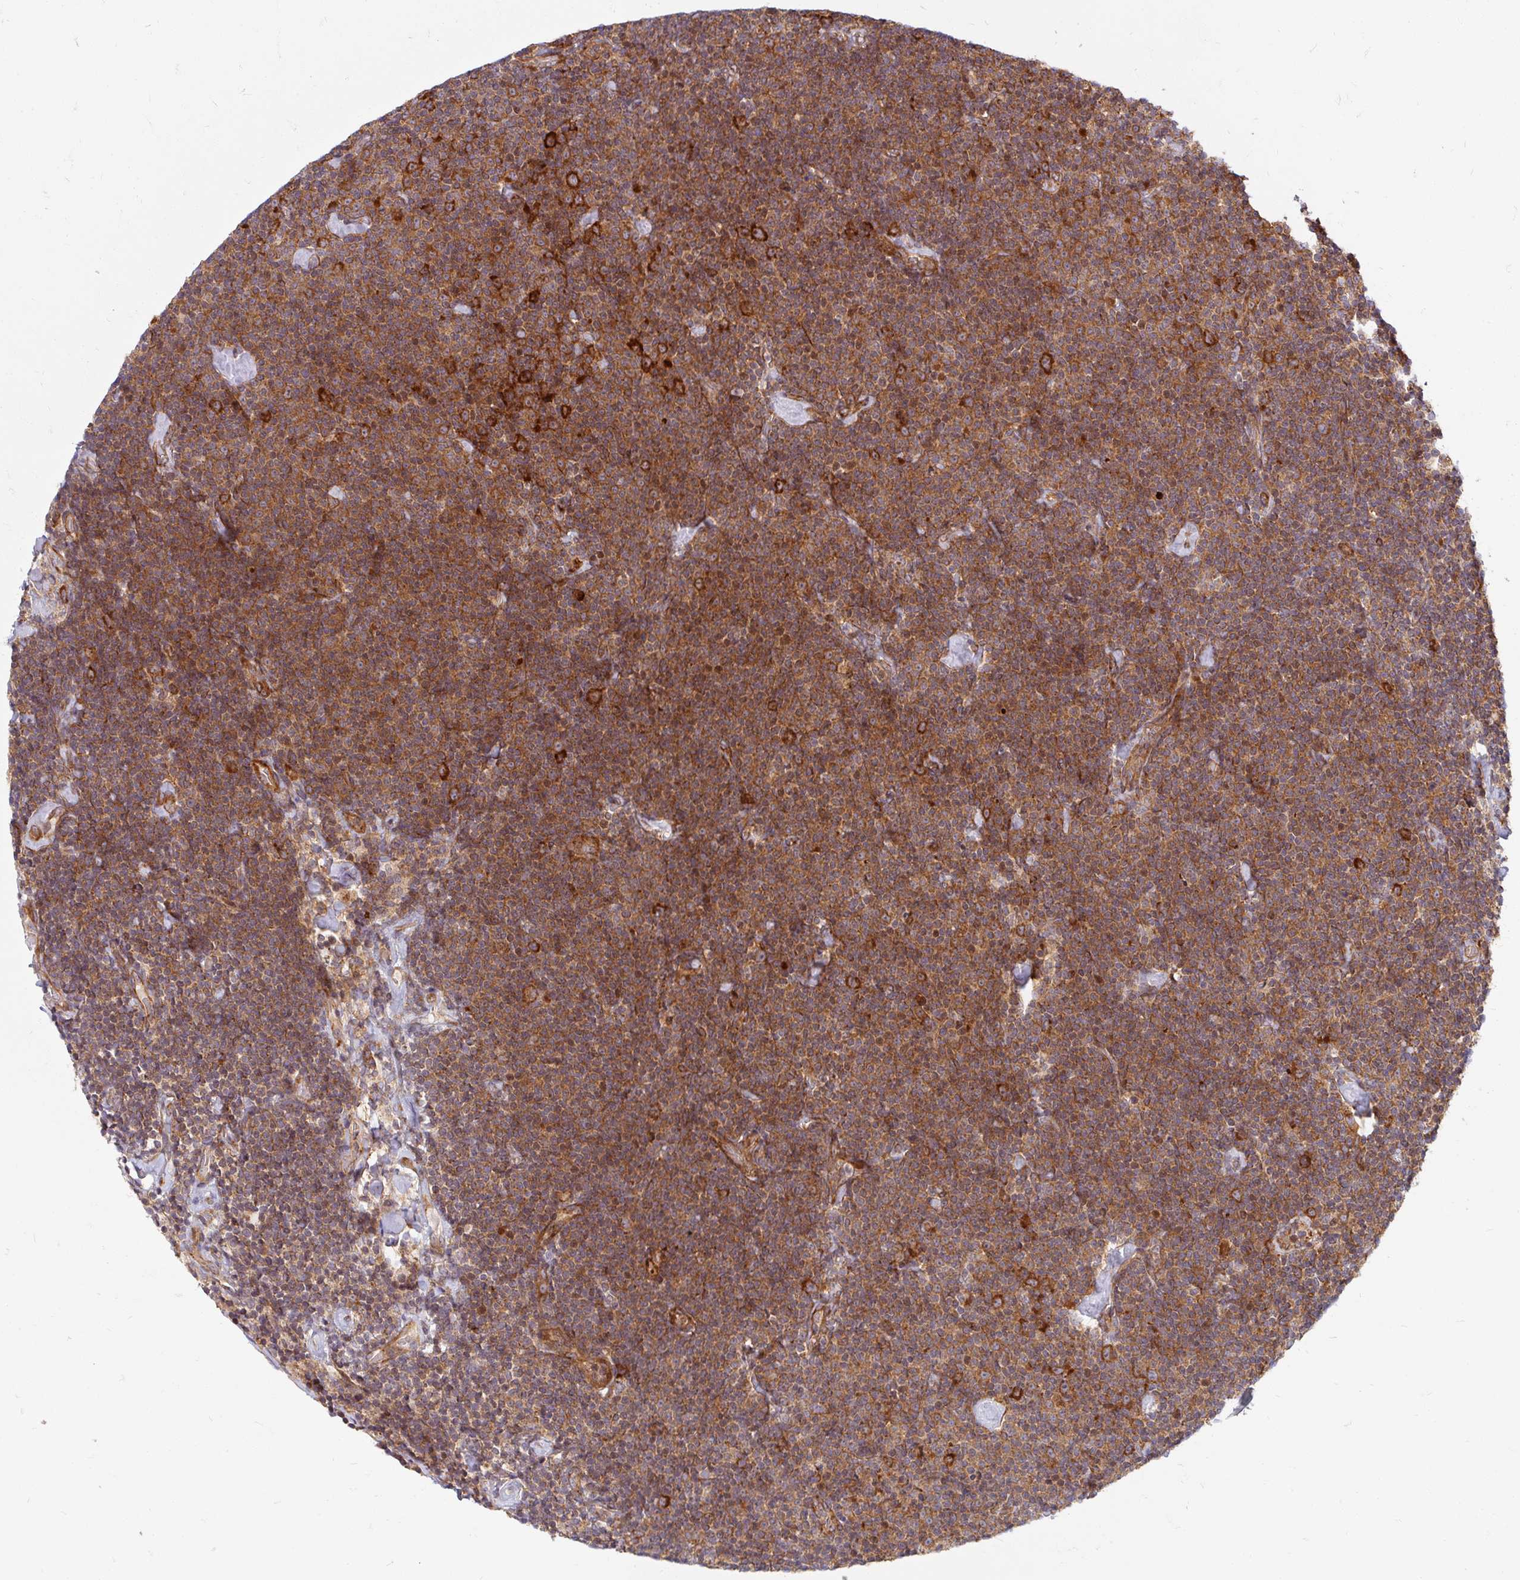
{"staining": {"intensity": "strong", "quantity": ">75%", "location": "cytoplasmic/membranous"}, "tissue": "lymphoma", "cell_type": "Tumor cells", "image_type": "cancer", "snomed": [{"axis": "morphology", "description": "Malignant lymphoma, non-Hodgkin's type, Low grade"}, {"axis": "topography", "description": "Lymph node"}], "caption": "The image reveals a brown stain indicating the presence of a protein in the cytoplasmic/membranous of tumor cells in lymphoma.", "gene": "BTF3", "patient": {"sex": "male", "age": 81}}